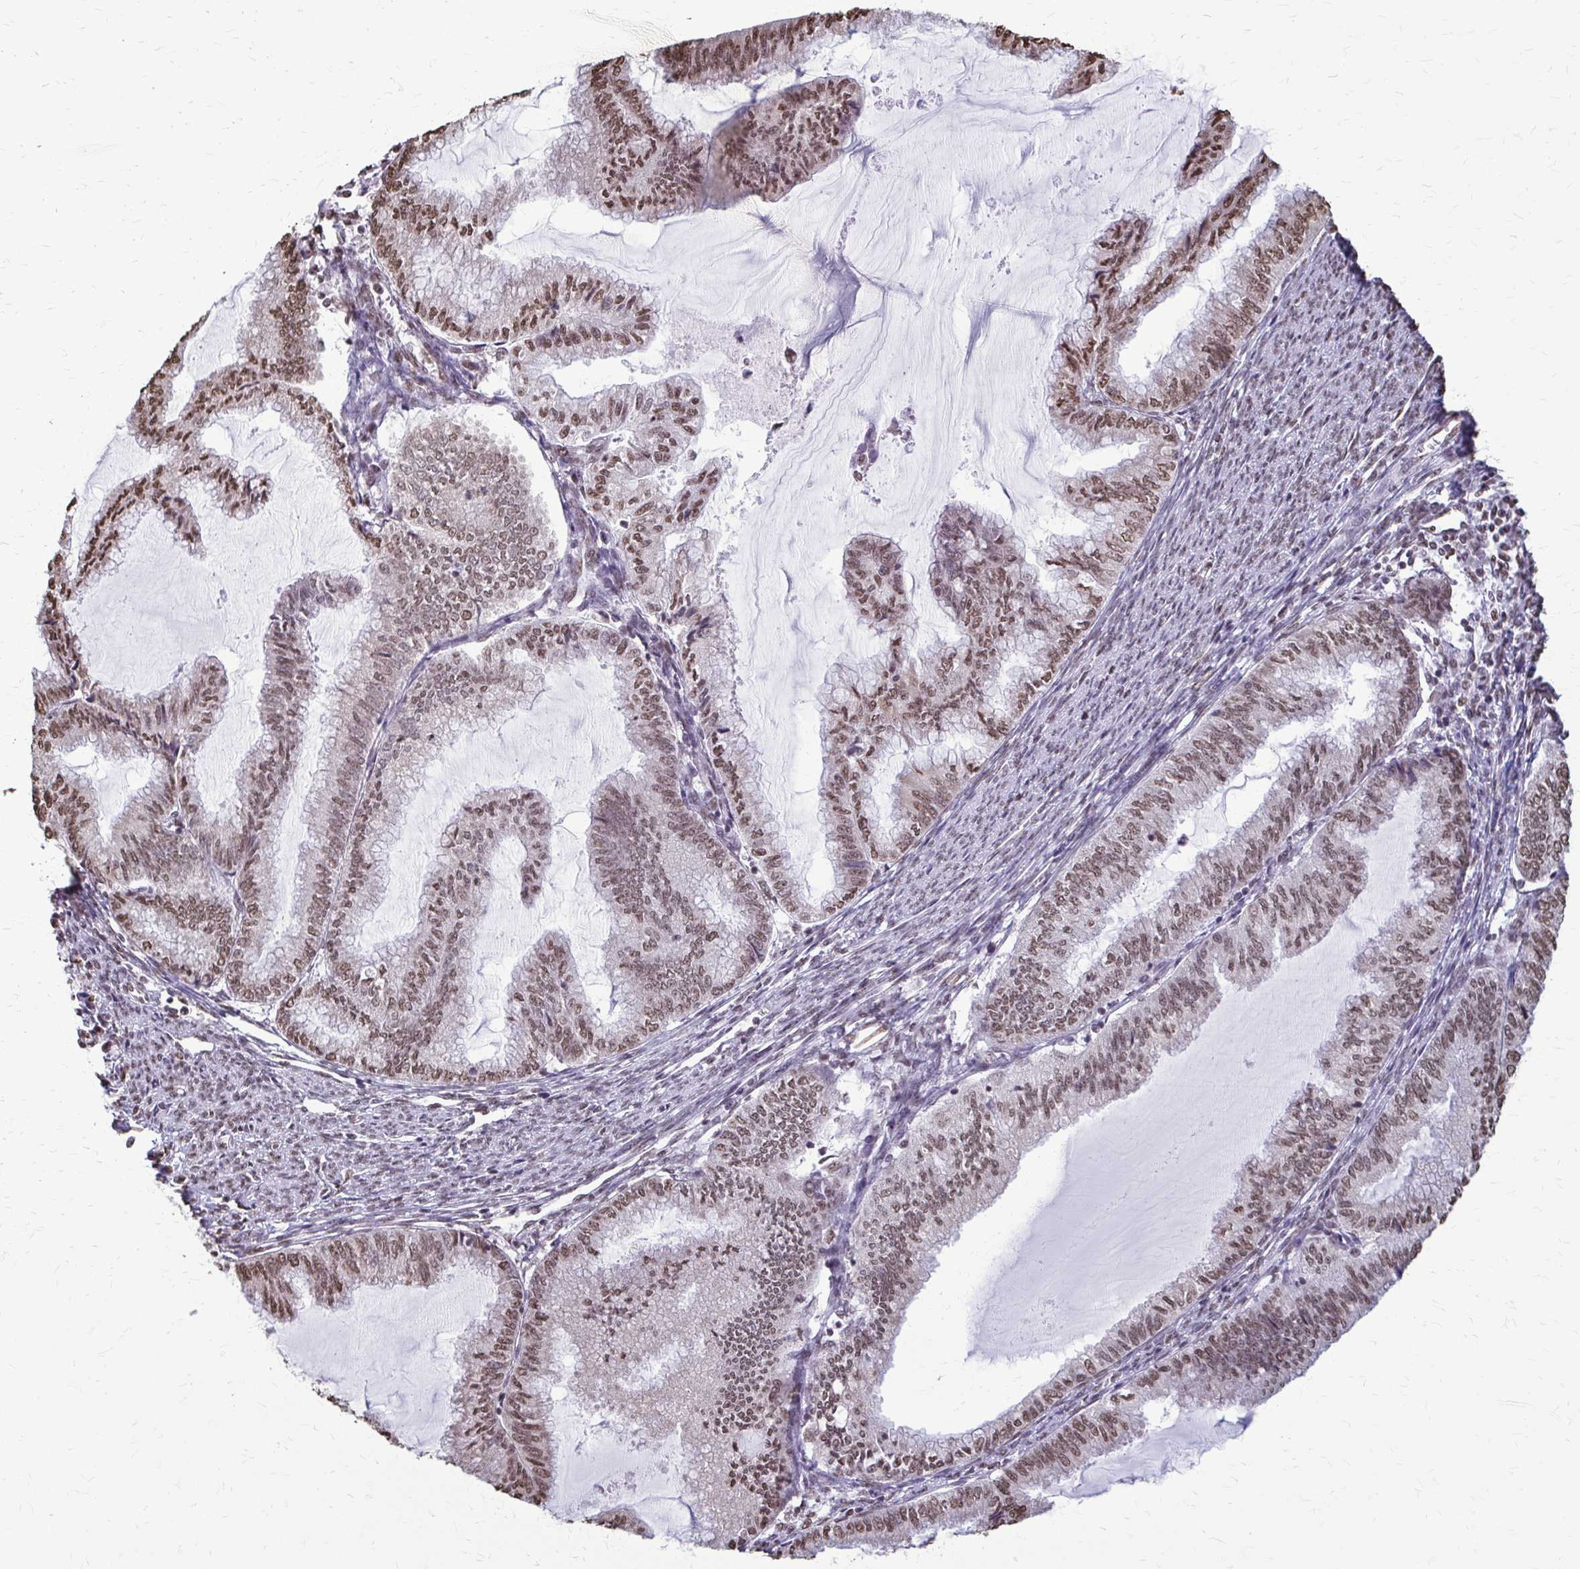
{"staining": {"intensity": "moderate", "quantity": ">75%", "location": "nuclear"}, "tissue": "endometrial cancer", "cell_type": "Tumor cells", "image_type": "cancer", "snomed": [{"axis": "morphology", "description": "Adenocarcinoma, NOS"}, {"axis": "topography", "description": "Endometrium"}], "caption": "Protein expression analysis of human endometrial adenocarcinoma reveals moderate nuclear staining in about >75% of tumor cells.", "gene": "SNRPA", "patient": {"sex": "female", "age": 79}}